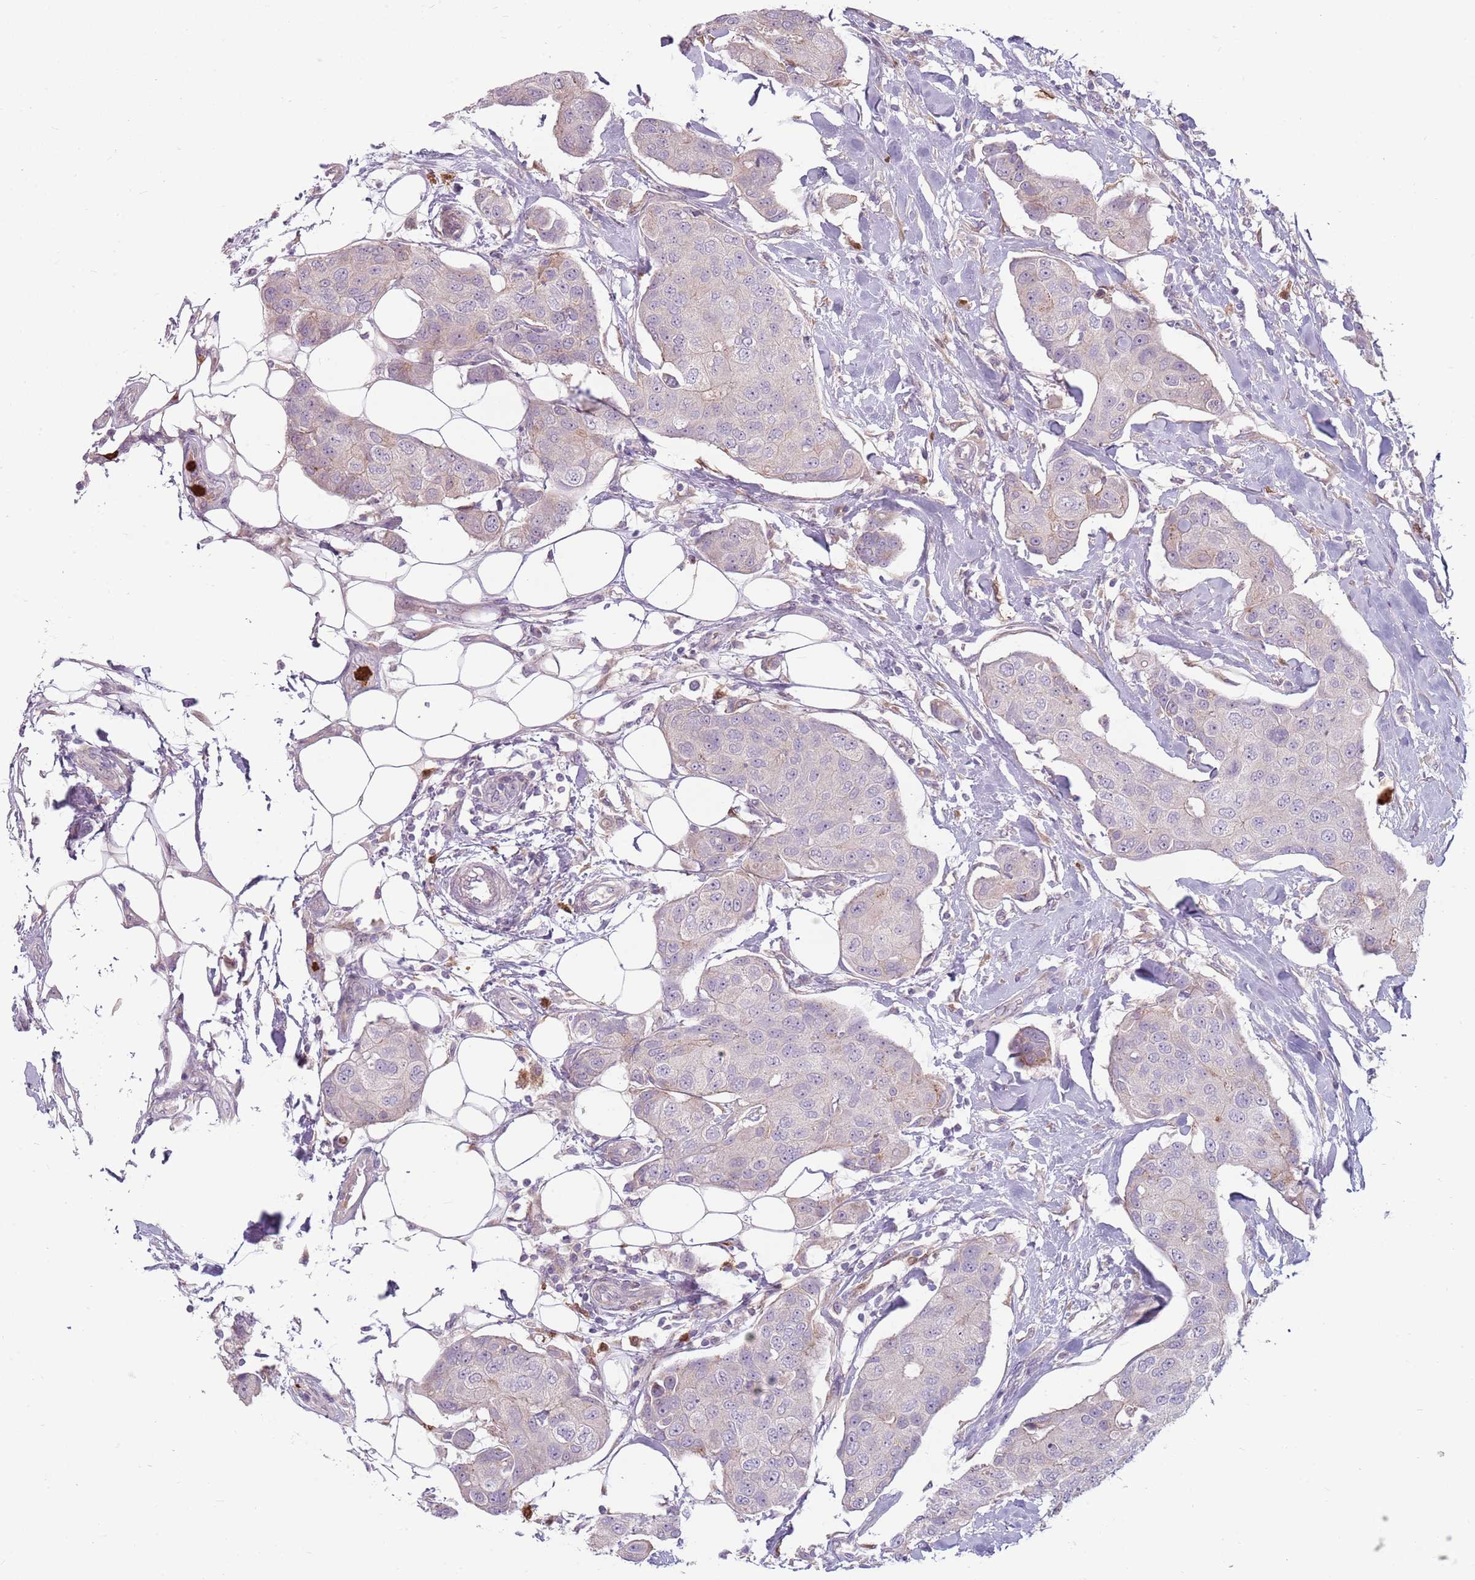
{"staining": {"intensity": "negative", "quantity": "none", "location": "none"}, "tissue": "breast cancer", "cell_type": "Tumor cells", "image_type": "cancer", "snomed": [{"axis": "morphology", "description": "Duct carcinoma"}, {"axis": "topography", "description": "Breast"}, {"axis": "topography", "description": "Lymph node"}], "caption": "A micrograph of human breast intraductal carcinoma is negative for staining in tumor cells. The staining was performed using DAB to visualize the protein expression in brown, while the nuclei were stained in blue with hematoxylin (Magnification: 20x).", "gene": "SPAG4", "patient": {"sex": "female", "age": 80}}